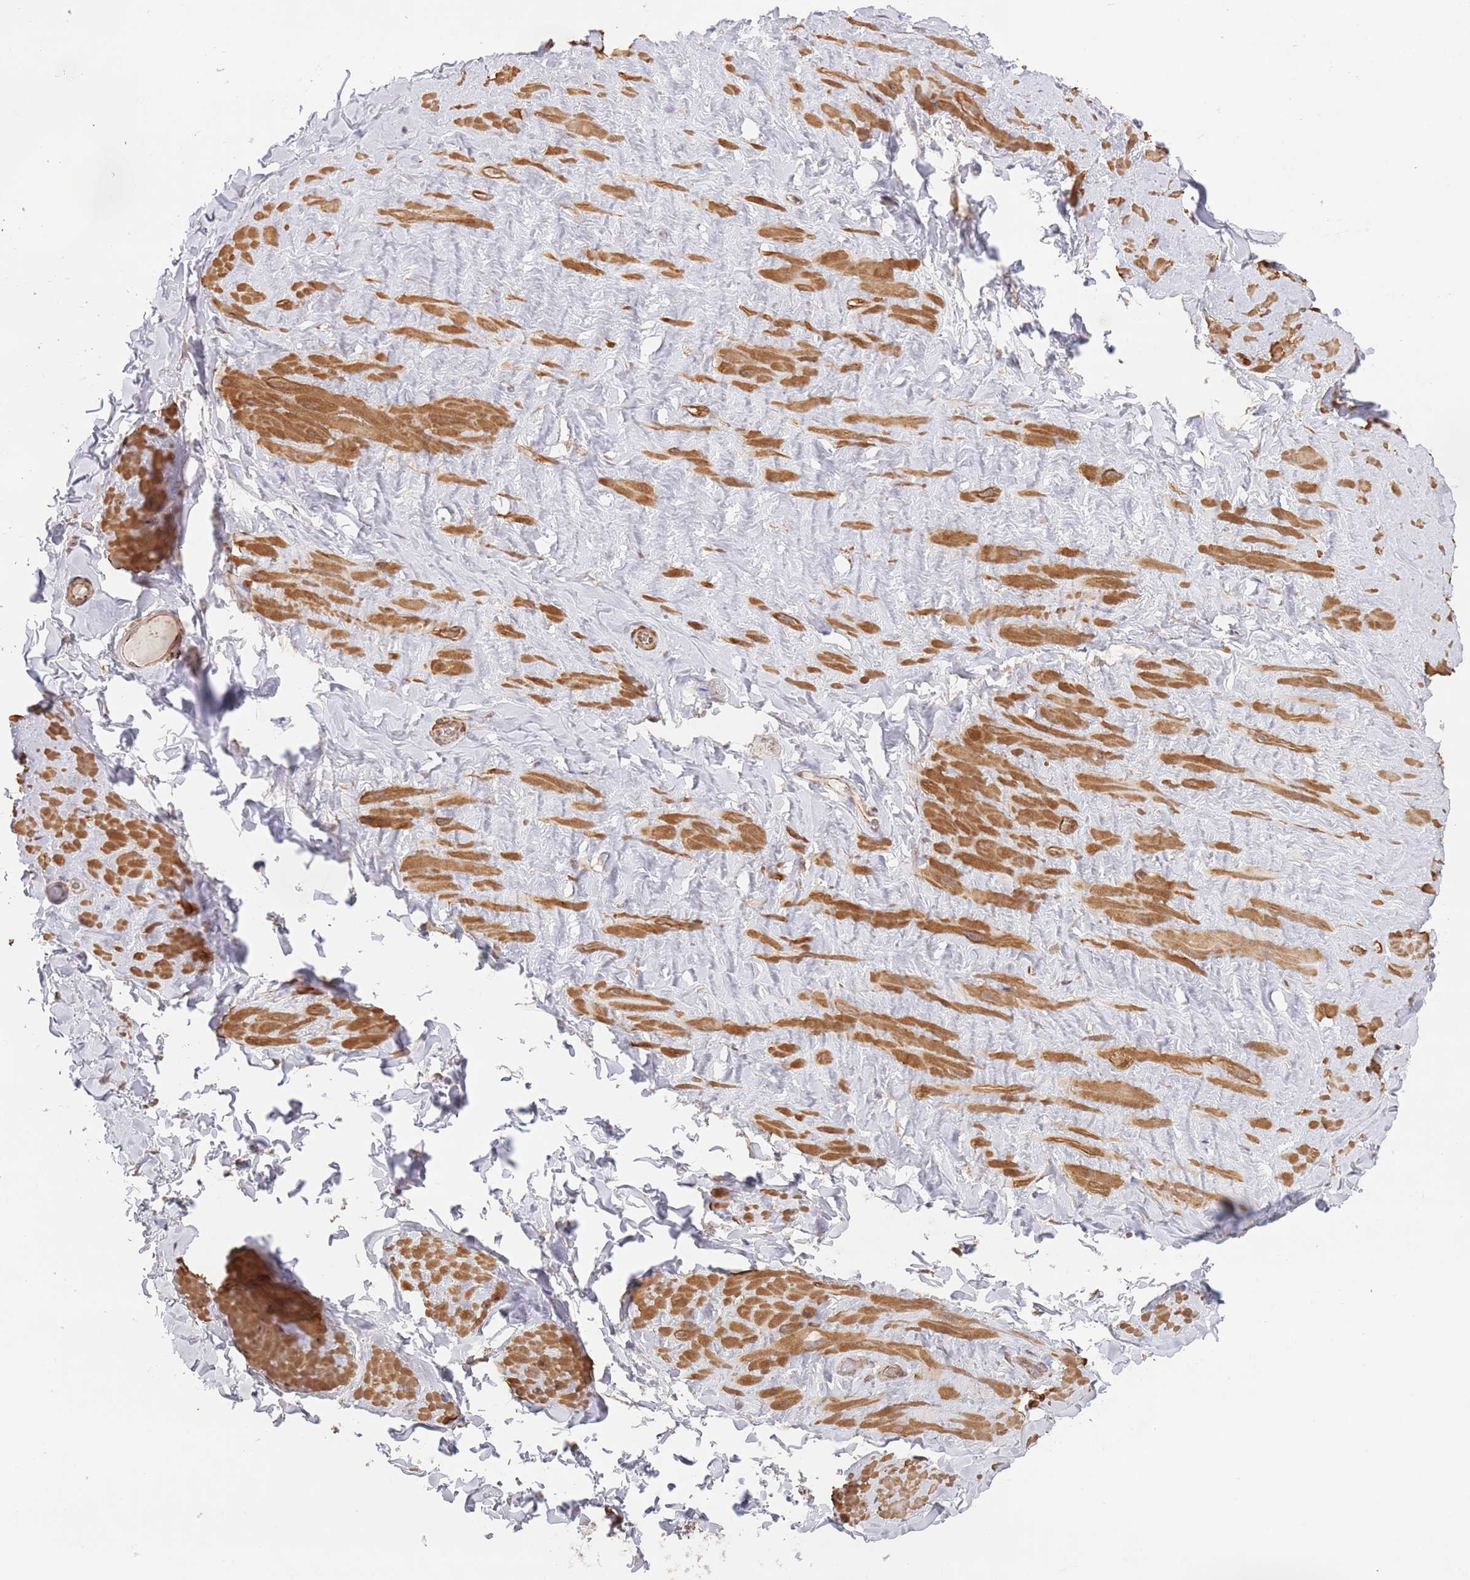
{"staining": {"intensity": "weak", "quantity": ">75%", "location": "cytoplasmic/membranous"}, "tissue": "soft tissue", "cell_type": "Fibroblasts", "image_type": "normal", "snomed": [{"axis": "morphology", "description": "Normal tissue, NOS"}, {"axis": "topography", "description": "Soft tissue"}, {"axis": "topography", "description": "Vascular tissue"}], "caption": "The image exhibits a brown stain indicating the presence of a protein in the cytoplasmic/membranous of fibroblasts in soft tissue.", "gene": "UQCC3", "patient": {"sex": "male", "age": 41}}